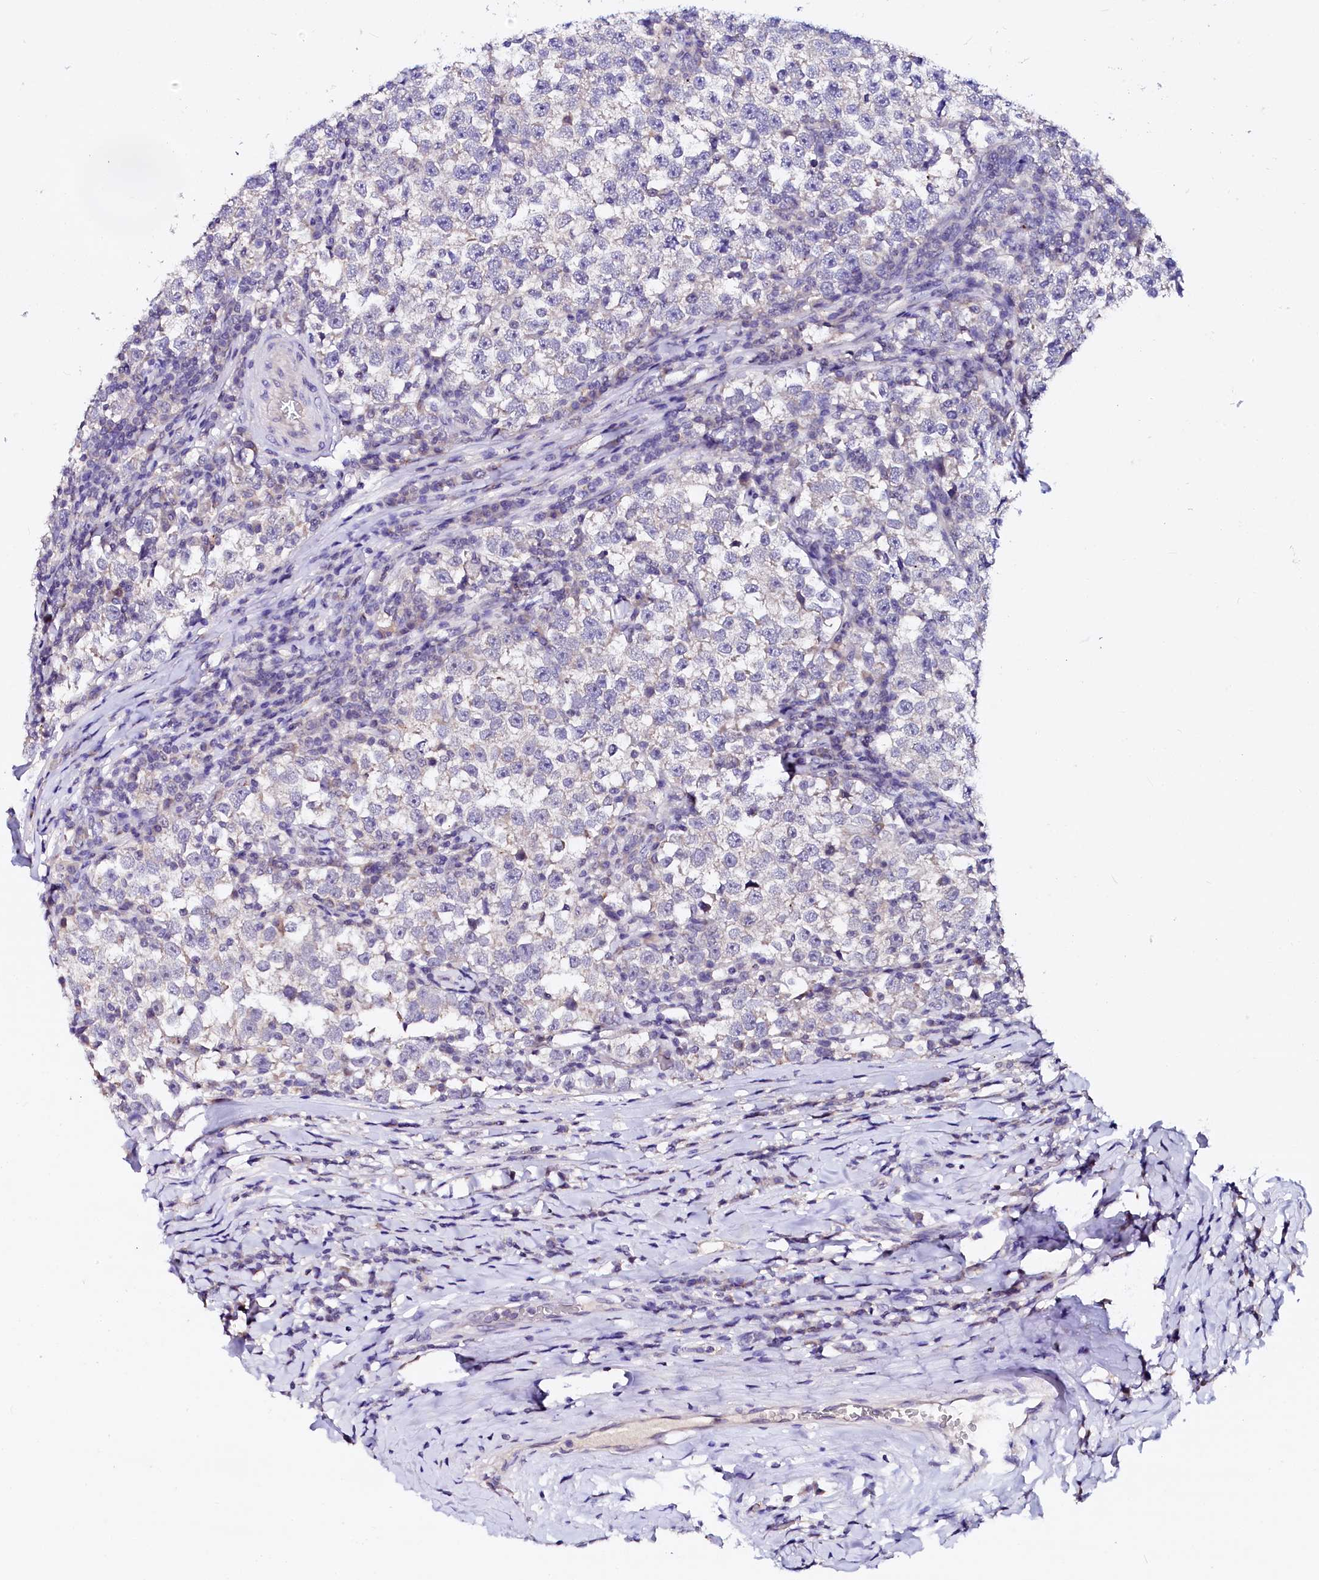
{"staining": {"intensity": "negative", "quantity": "none", "location": "none"}, "tissue": "testis cancer", "cell_type": "Tumor cells", "image_type": "cancer", "snomed": [{"axis": "morphology", "description": "Normal tissue, NOS"}, {"axis": "morphology", "description": "Seminoma, NOS"}, {"axis": "topography", "description": "Testis"}], "caption": "Human testis seminoma stained for a protein using immunohistochemistry (IHC) displays no expression in tumor cells.", "gene": "NALF1", "patient": {"sex": "male", "age": 43}}